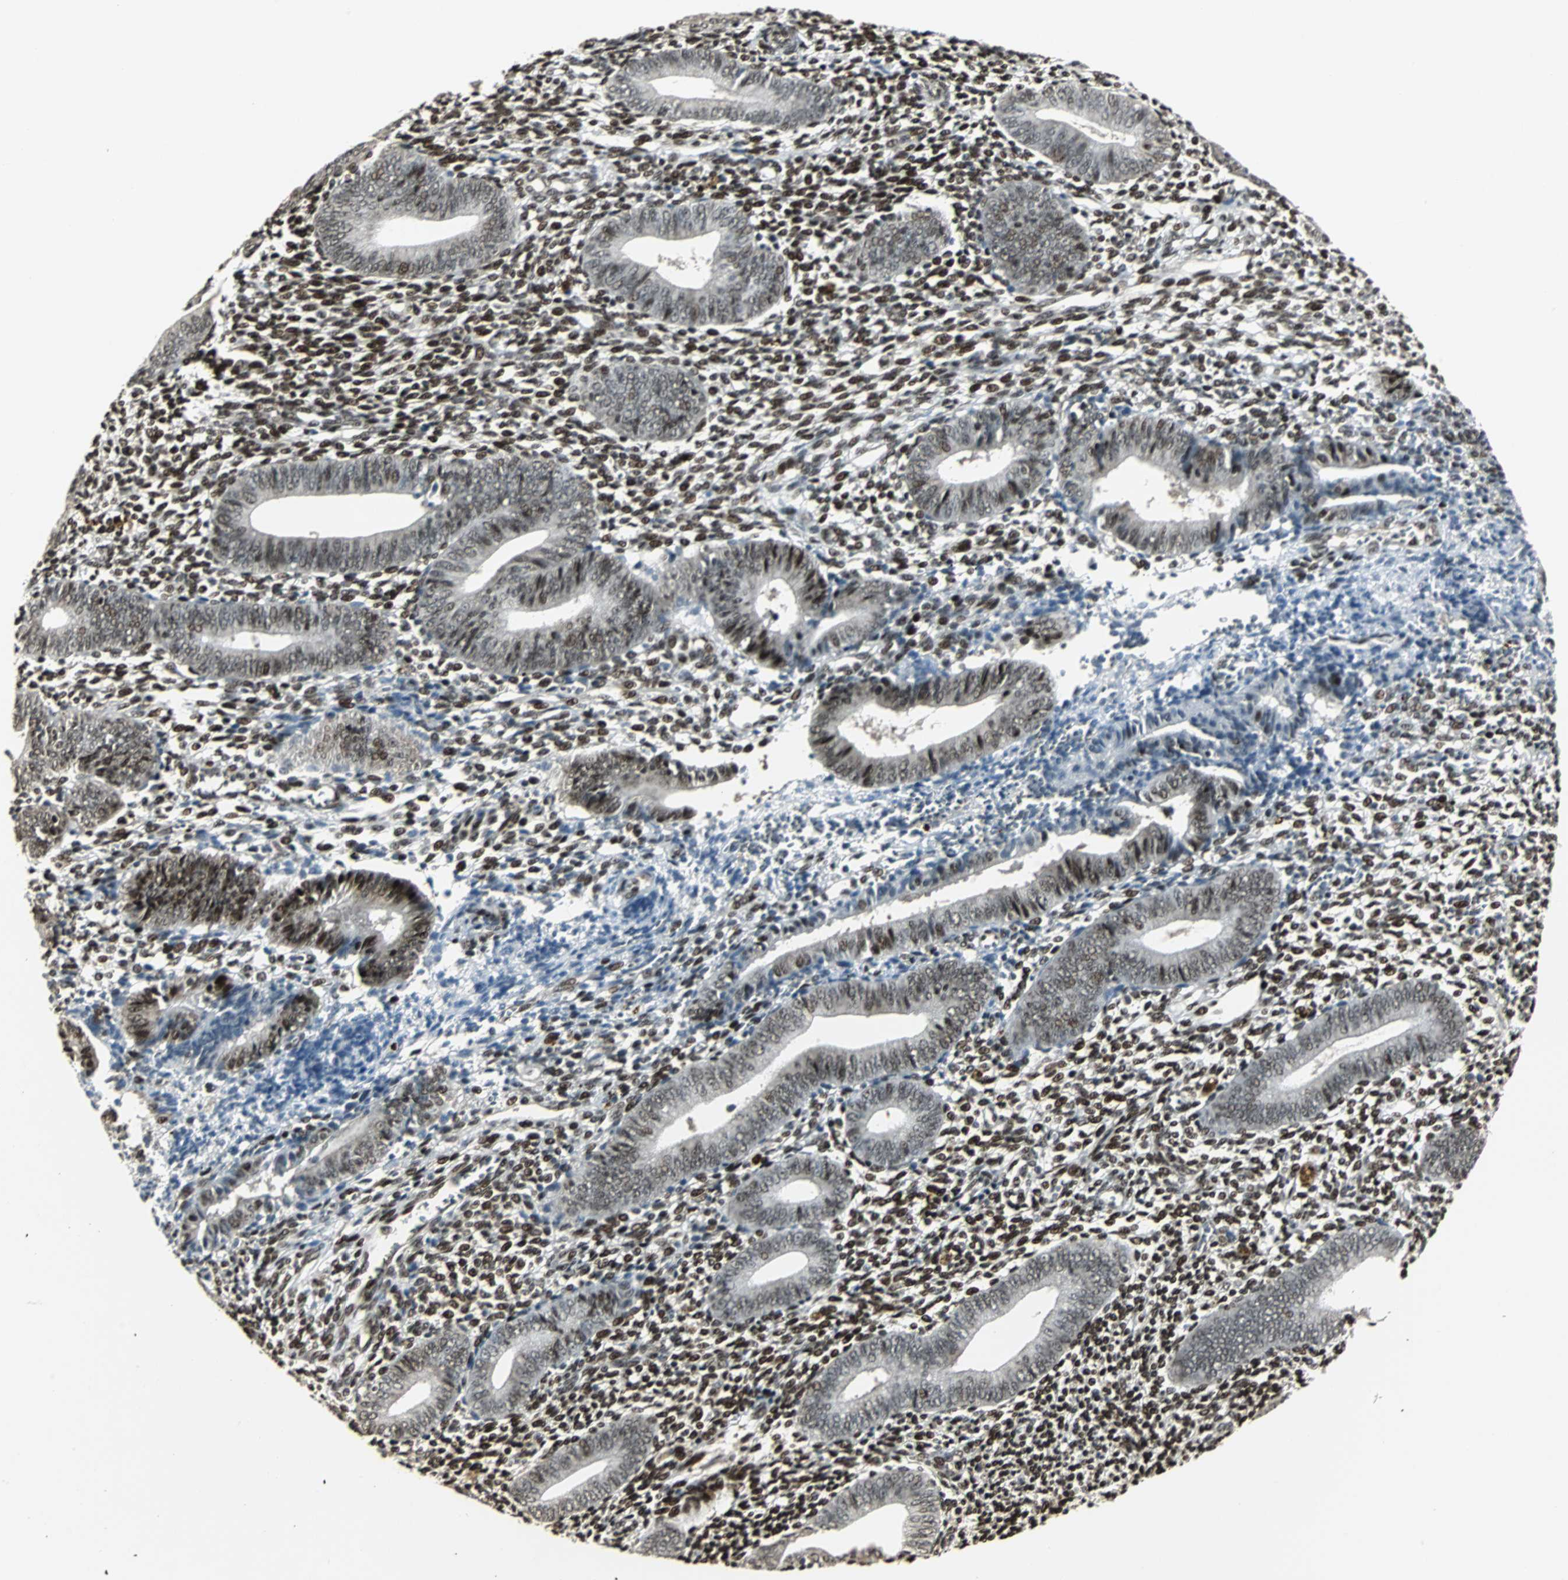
{"staining": {"intensity": "strong", "quantity": ">75%", "location": "nuclear"}, "tissue": "endometrium", "cell_type": "Cells in endometrial stroma", "image_type": "normal", "snomed": [{"axis": "morphology", "description": "Normal tissue, NOS"}, {"axis": "topography", "description": "Uterus"}, {"axis": "topography", "description": "Endometrium"}], "caption": "The immunohistochemical stain labels strong nuclear expression in cells in endometrial stroma of normal endometrium. (DAB IHC, brown staining for protein, blue staining for nuclei).", "gene": "TAF5", "patient": {"sex": "female", "age": 33}}